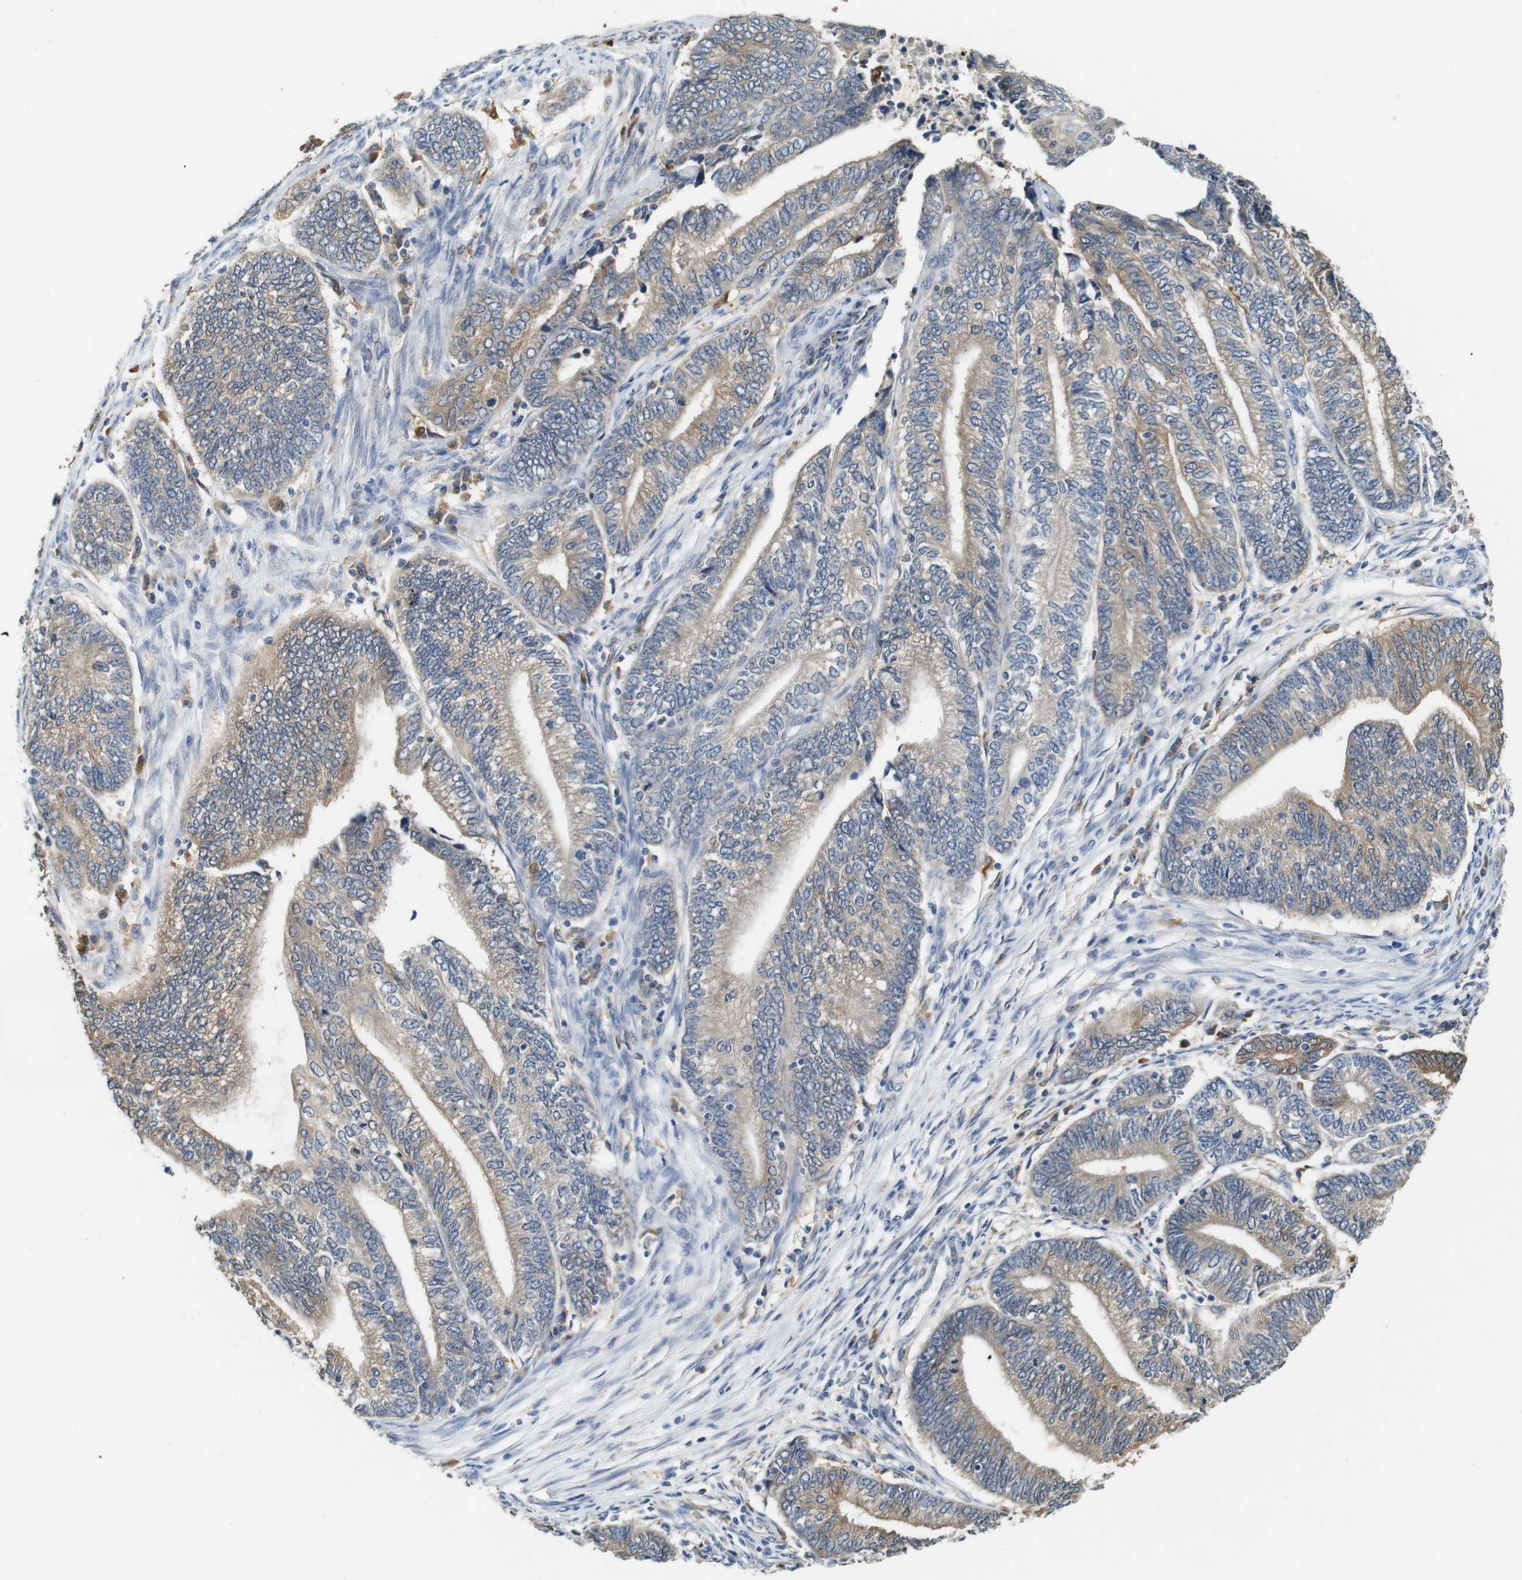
{"staining": {"intensity": "weak", "quantity": ">75%", "location": "cytoplasmic/membranous"}, "tissue": "endometrial cancer", "cell_type": "Tumor cells", "image_type": "cancer", "snomed": [{"axis": "morphology", "description": "Adenocarcinoma, NOS"}, {"axis": "topography", "description": "Uterus"}, {"axis": "topography", "description": "Endometrium"}], "caption": "Immunohistochemistry (DAB (3,3'-diaminobenzidine)) staining of human endometrial cancer (adenocarcinoma) reveals weak cytoplasmic/membranous protein positivity in approximately >75% of tumor cells.", "gene": "NEBL", "patient": {"sex": "female", "age": 70}}